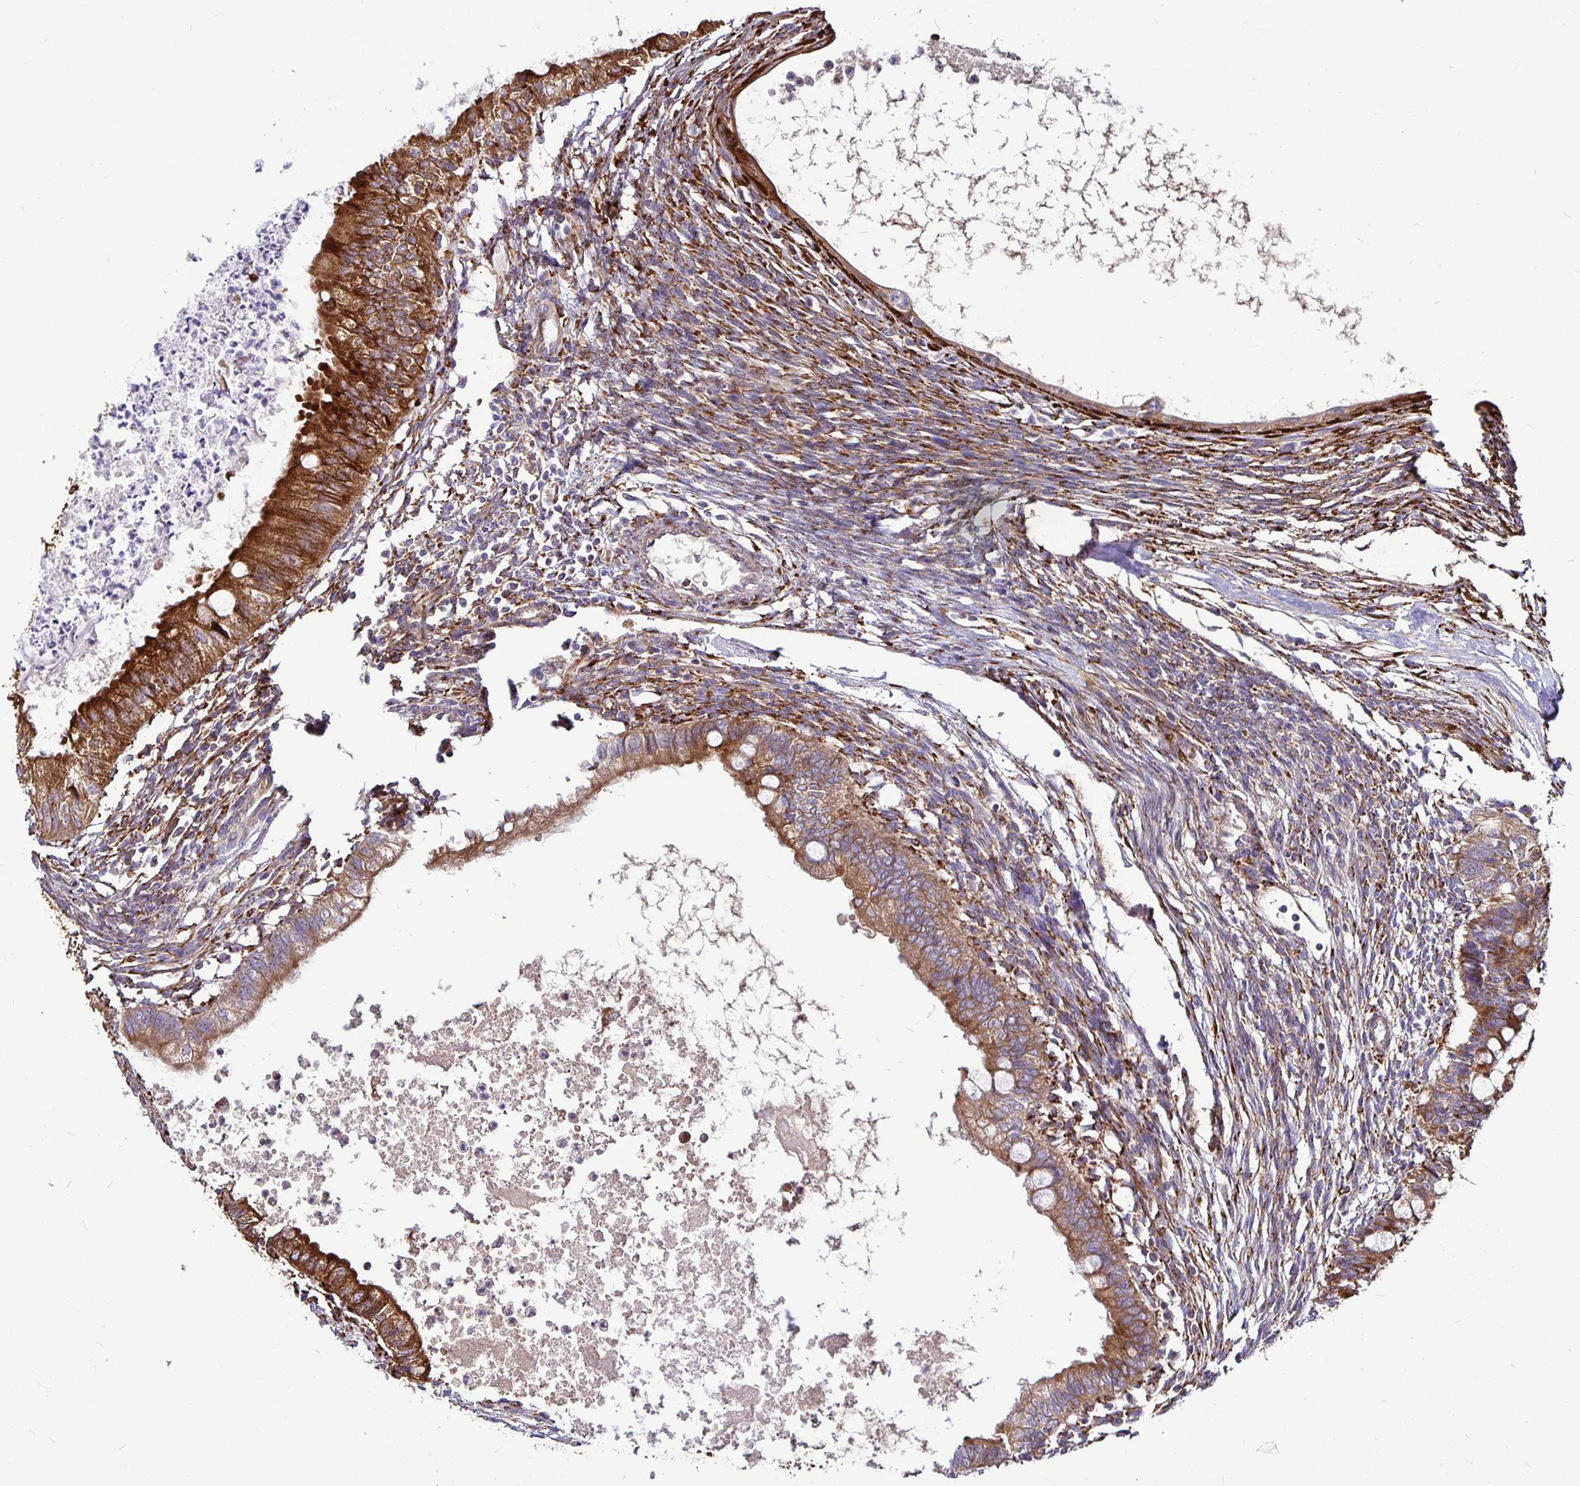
{"staining": {"intensity": "strong", "quantity": ">75%", "location": "cytoplasmic/membranous"}, "tissue": "testis cancer", "cell_type": "Tumor cells", "image_type": "cancer", "snomed": [{"axis": "morphology", "description": "Carcinoma, Embryonal, NOS"}, {"axis": "topography", "description": "Testis"}], "caption": "Testis embryonal carcinoma stained for a protein exhibits strong cytoplasmic/membranous positivity in tumor cells.", "gene": "P4HA2", "patient": {"sex": "male", "age": 37}}